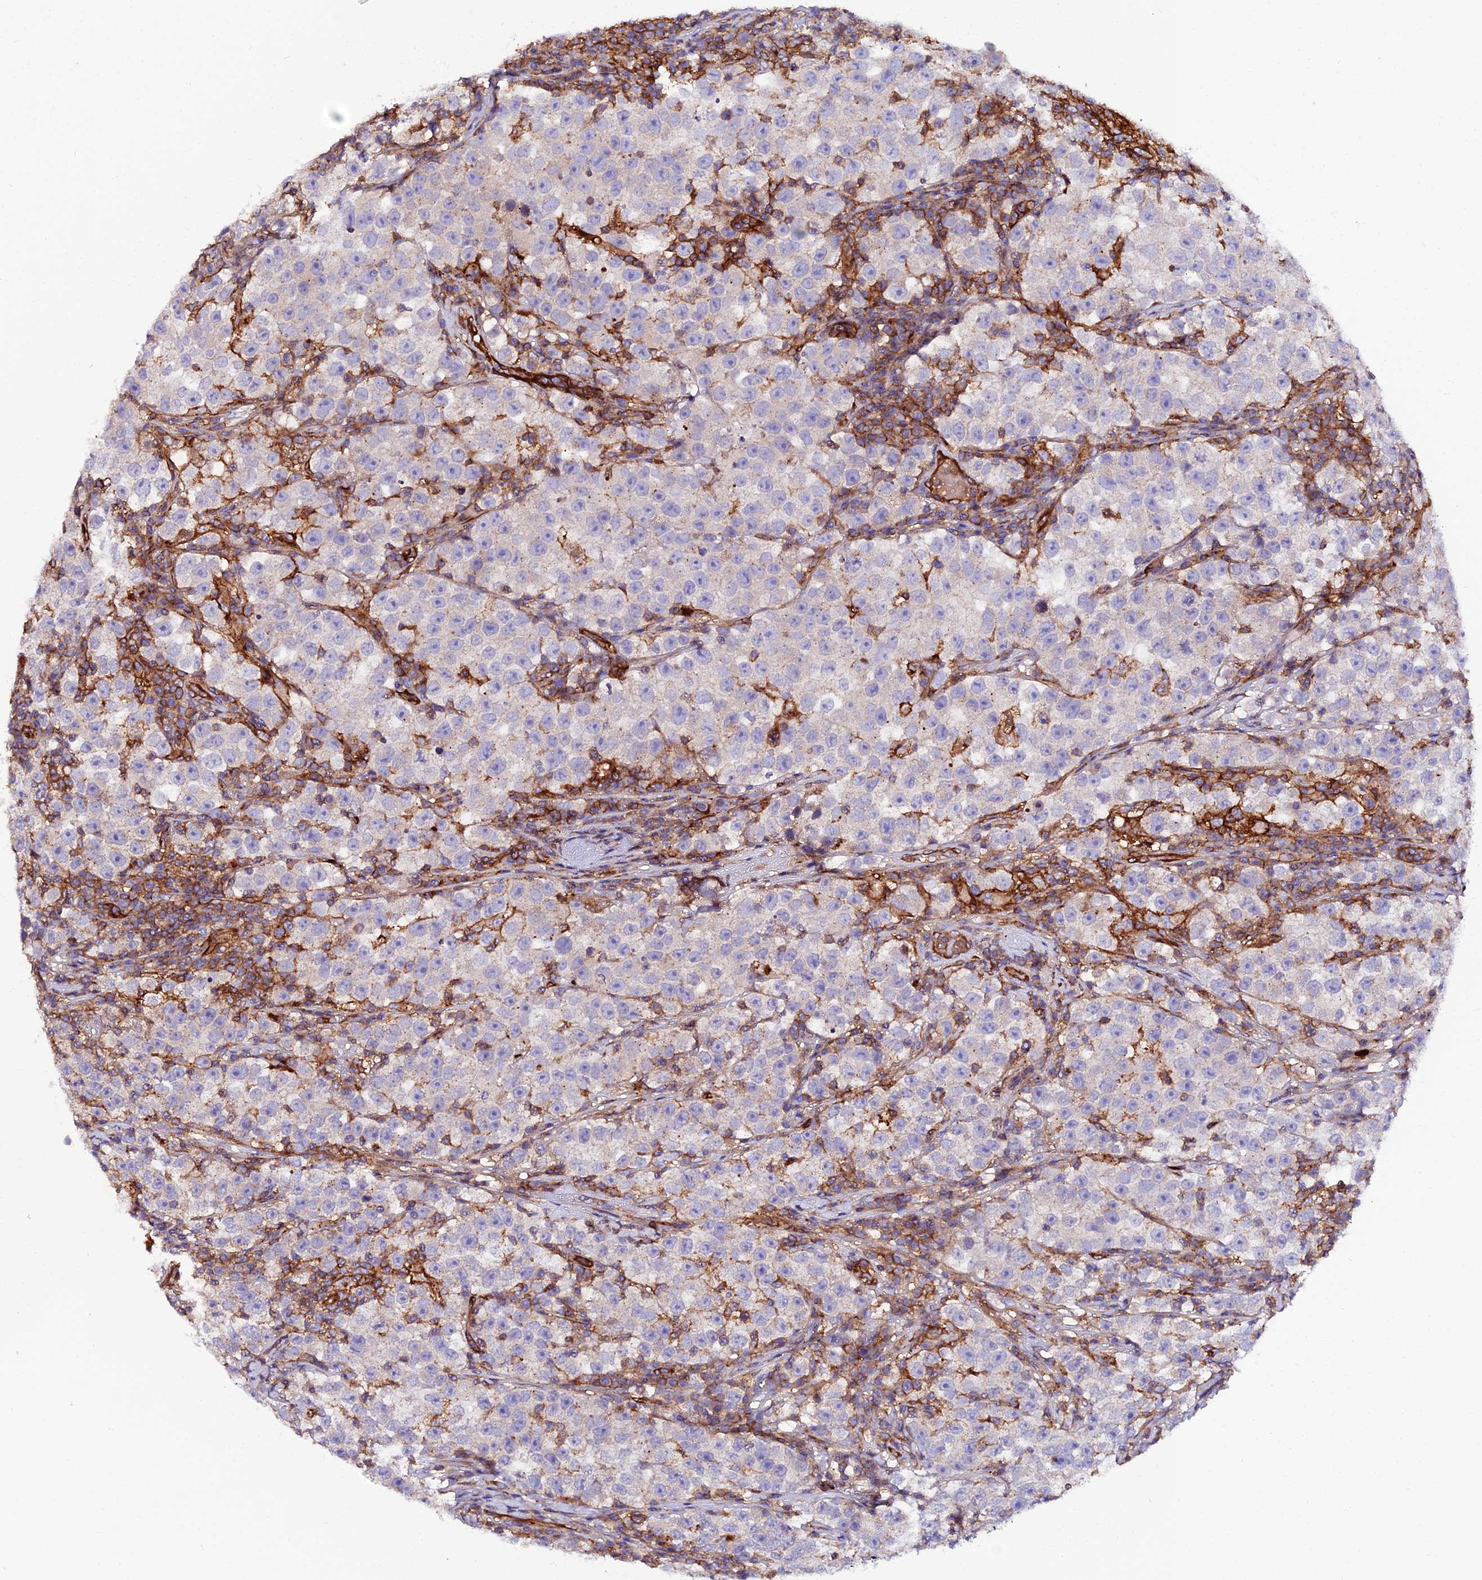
{"staining": {"intensity": "negative", "quantity": "none", "location": "none"}, "tissue": "testis cancer", "cell_type": "Tumor cells", "image_type": "cancer", "snomed": [{"axis": "morphology", "description": "Seminoma, NOS"}, {"axis": "topography", "description": "Testis"}], "caption": "The photomicrograph shows no staining of tumor cells in testis cancer (seminoma). The staining is performed using DAB (3,3'-diaminobenzidine) brown chromogen with nuclei counter-stained in using hematoxylin.", "gene": "TRPV2", "patient": {"sex": "male", "age": 22}}